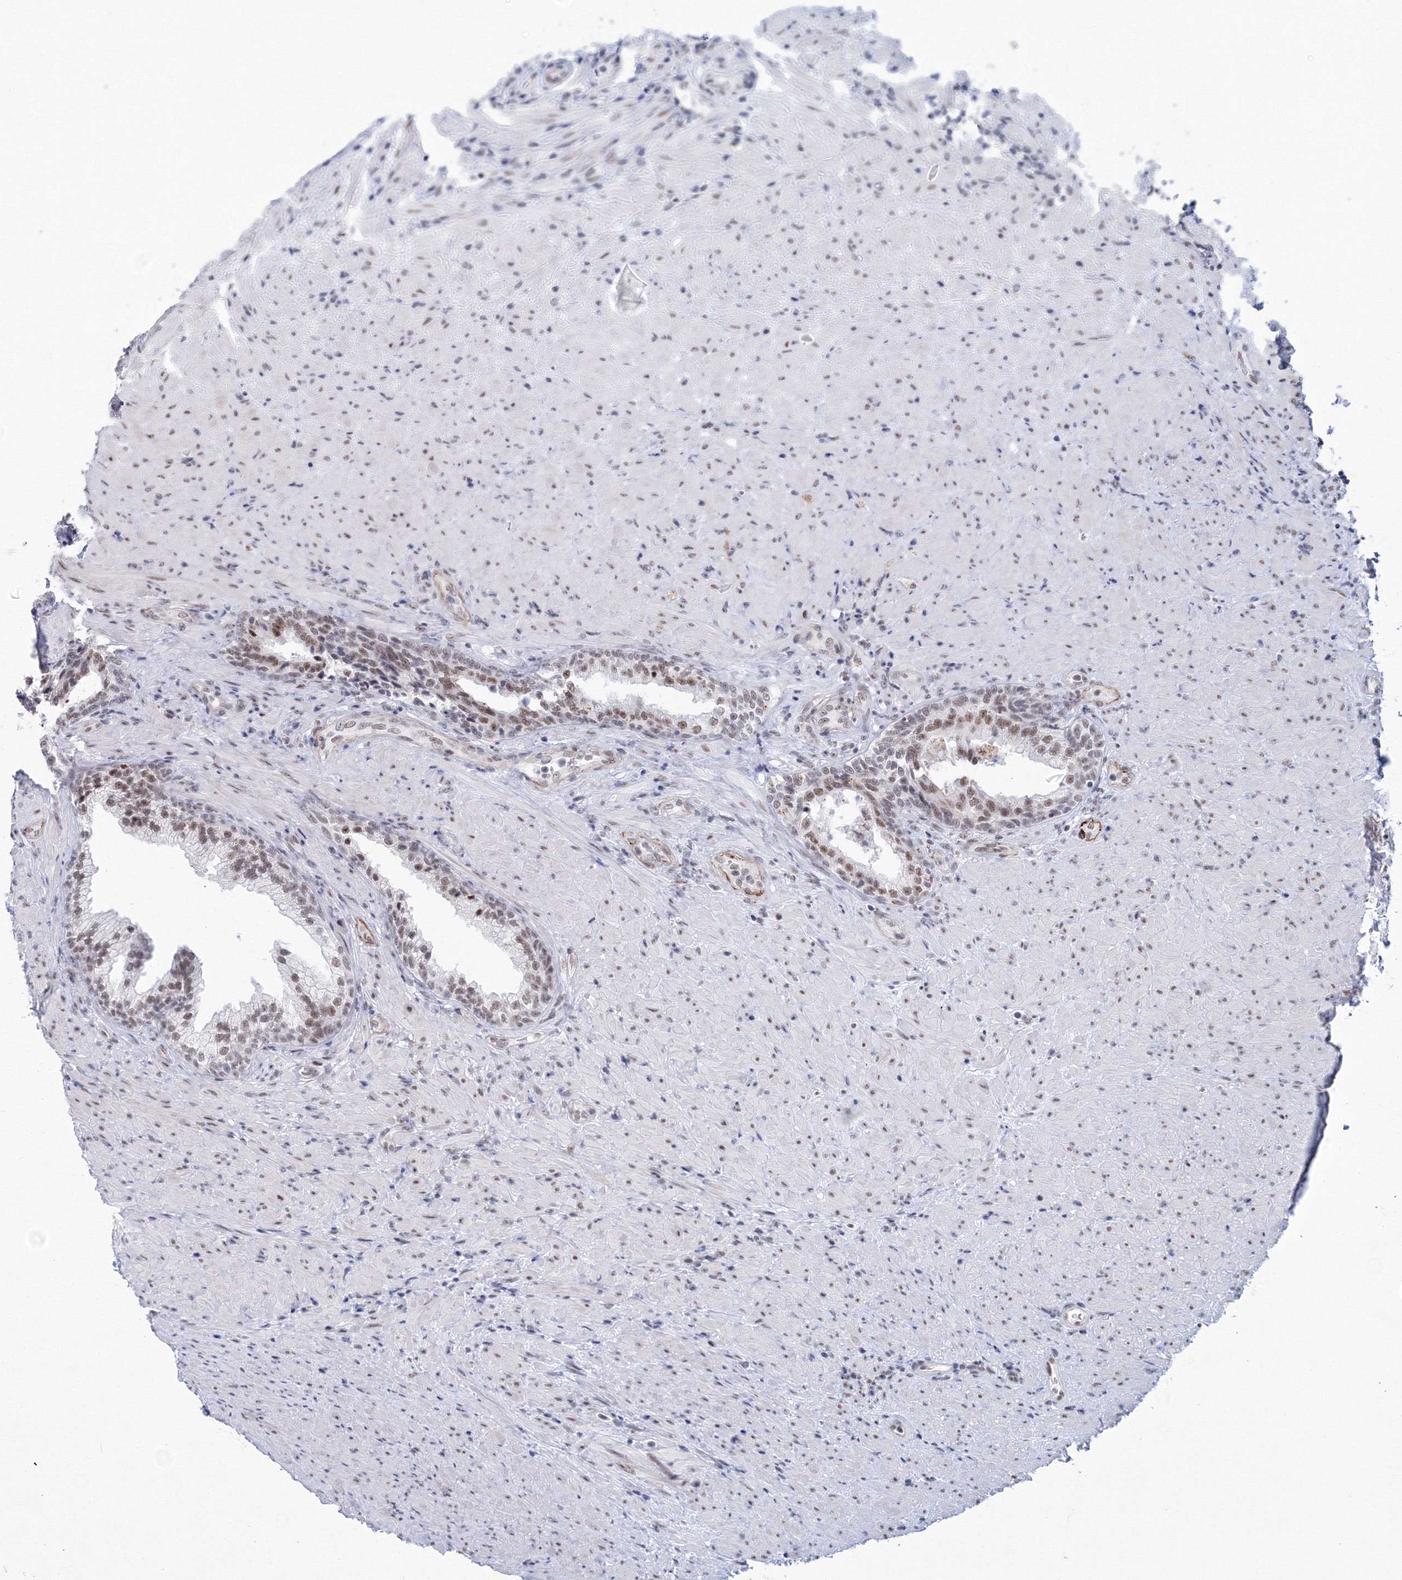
{"staining": {"intensity": "moderate", "quantity": "25%-75%", "location": "nuclear"}, "tissue": "prostate", "cell_type": "Glandular cells", "image_type": "normal", "snomed": [{"axis": "morphology", "description": "Normal tissue, NOS"}, {"axis": "topography", "description": "Prostate"}], "caption": "Prostate stained for a protein demonstrates moderate nuclear positivity in glandular cells. The staining is performed using DAB (3,3'-diaminobenzidine) brown chromogen to label protein expression. The nuclei are counter-stained blue using hematoxylin.", "gene": "SF3B6", "patient": {"sex": "male", "age": 76}}